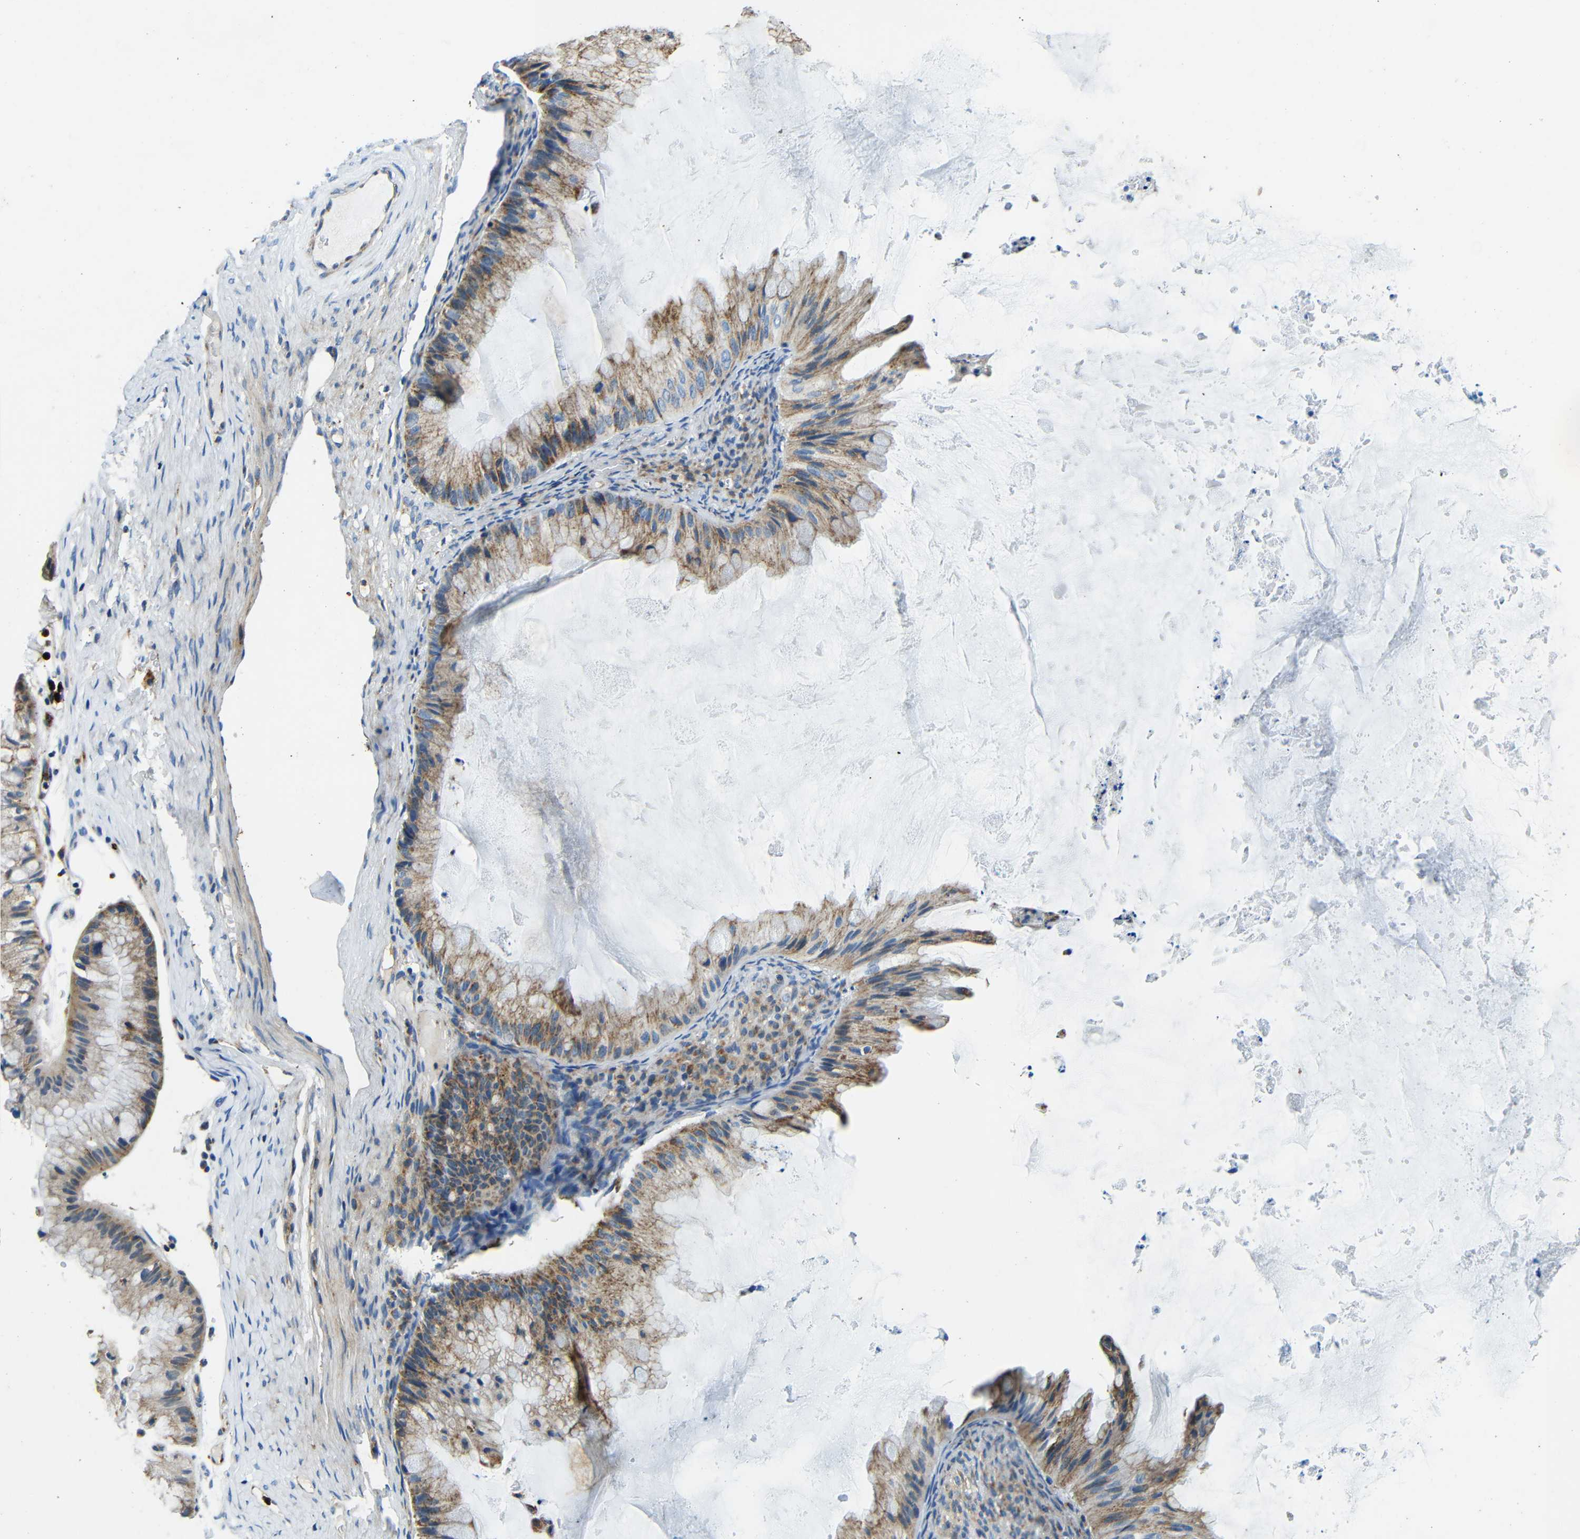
{"staining": {"intensity": "moderate", "quantity": ">75%", "location": "cytoplasmic/membranous"}, "tissue": "ovarian cancer", "cell_type": "Tumor cells", "image_type": "cancer", "snomed": [{"axis": "morphology", "description": "Cystadenocarcinoma, mucinous, NOS"}, {"axis": "topography", "description": "Ovary"}], "caption": "Mucinous cystadenocarcinoma (ovarian) was stained to show a protein in brown. There is medium levels of moderate cytoplasmic/membranous positivity in approximately >75% of tumor cells. (DAB = brown stain, brightfield microscopy at high magnification).", "gene": "GALNT18", "patient": {"sex": "female", "age": 61}}